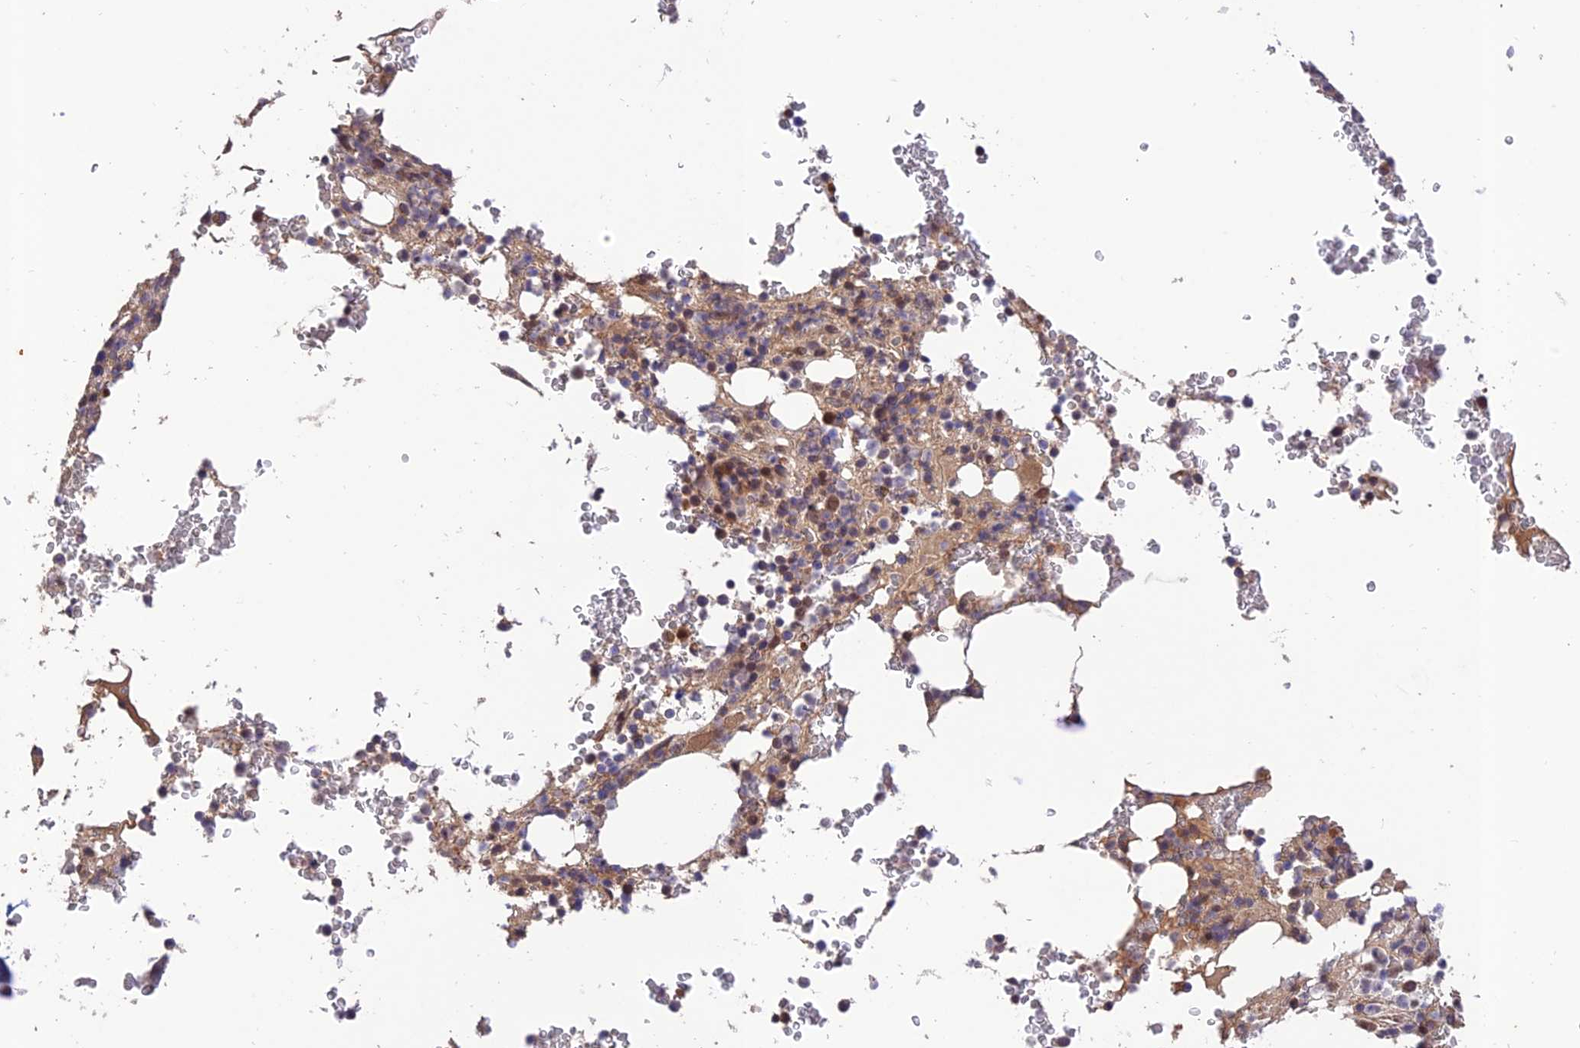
{"staining": {"intensity": "moderate", "quantity": "<25%", "location": "cytoplasmic/membranous,nuclear"}, "tissue": "bone marrow", "cell_type": "Hematopoietic cells", "image_type": "normal", "snomed": [{"axis": "morphology", "description": "Normal tissue, NOS"}, {"axis": "topography", "description": "Bone marrow"}], "caption": "Benign bone marrow shows moderate cytoplasmic/membranous,nuclear positivity in approximately <25% of hematopoietic cells.", "gene": "REV1", "patient": {"sex": "male", "age": 58}}